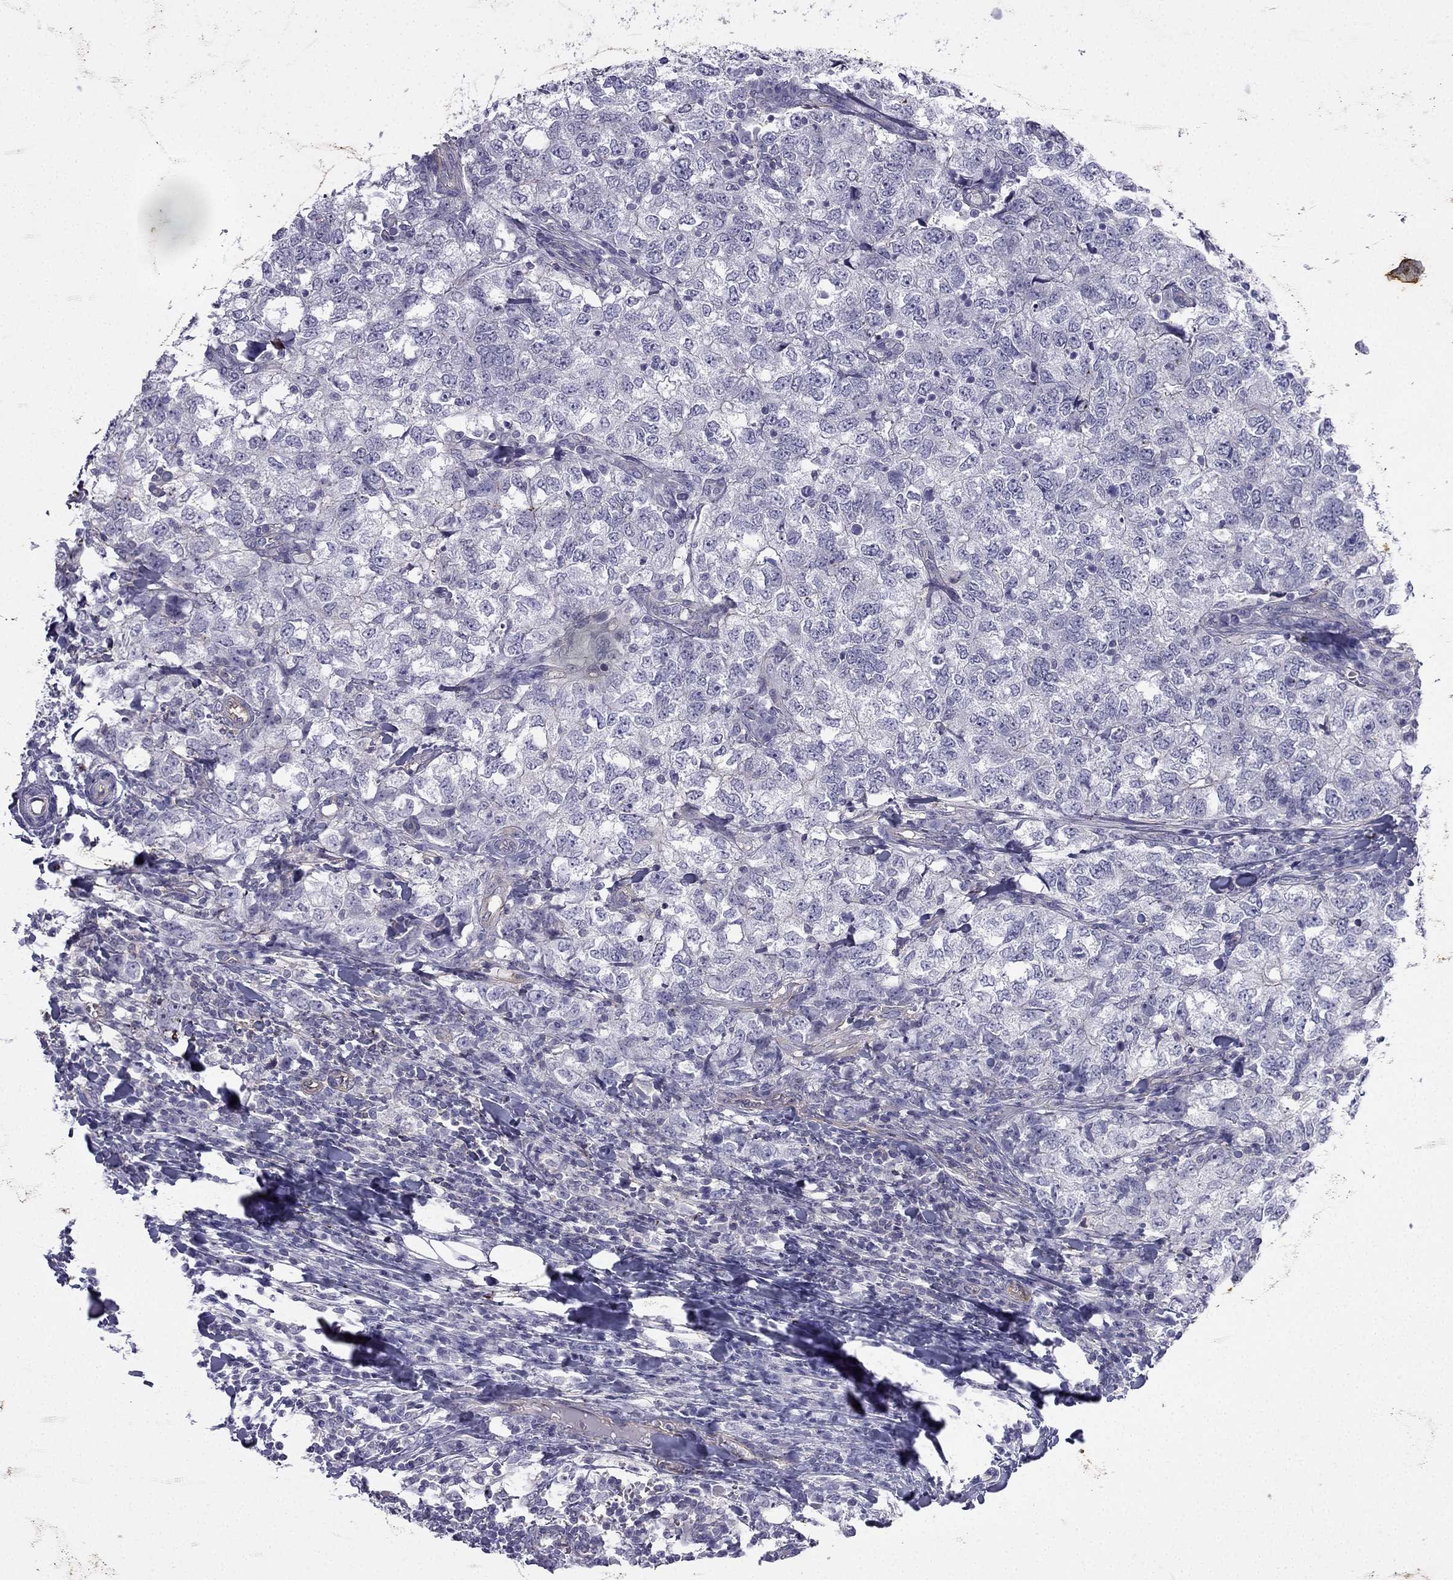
{"staining": {"intensity": "negative", "quantity": "none", "location": "none"}, "tissue": "breast cancer", "cell_type": "Tumor cells", "image_type": "cancer", "snomed": [{"axis": "morphology", "description": "Duct carcinoma"}, {"axis": "topography", "description": "Breast"}], "caption": "DAB (3,3'-diaminobenzidine) immunohistochemical staining of breast cancer (infiltrating ductal carcinoma) demonstrates no significant expression in tumor cells.", "gene": "GJA8", "patient": {"sex": "female", "age": 30}}